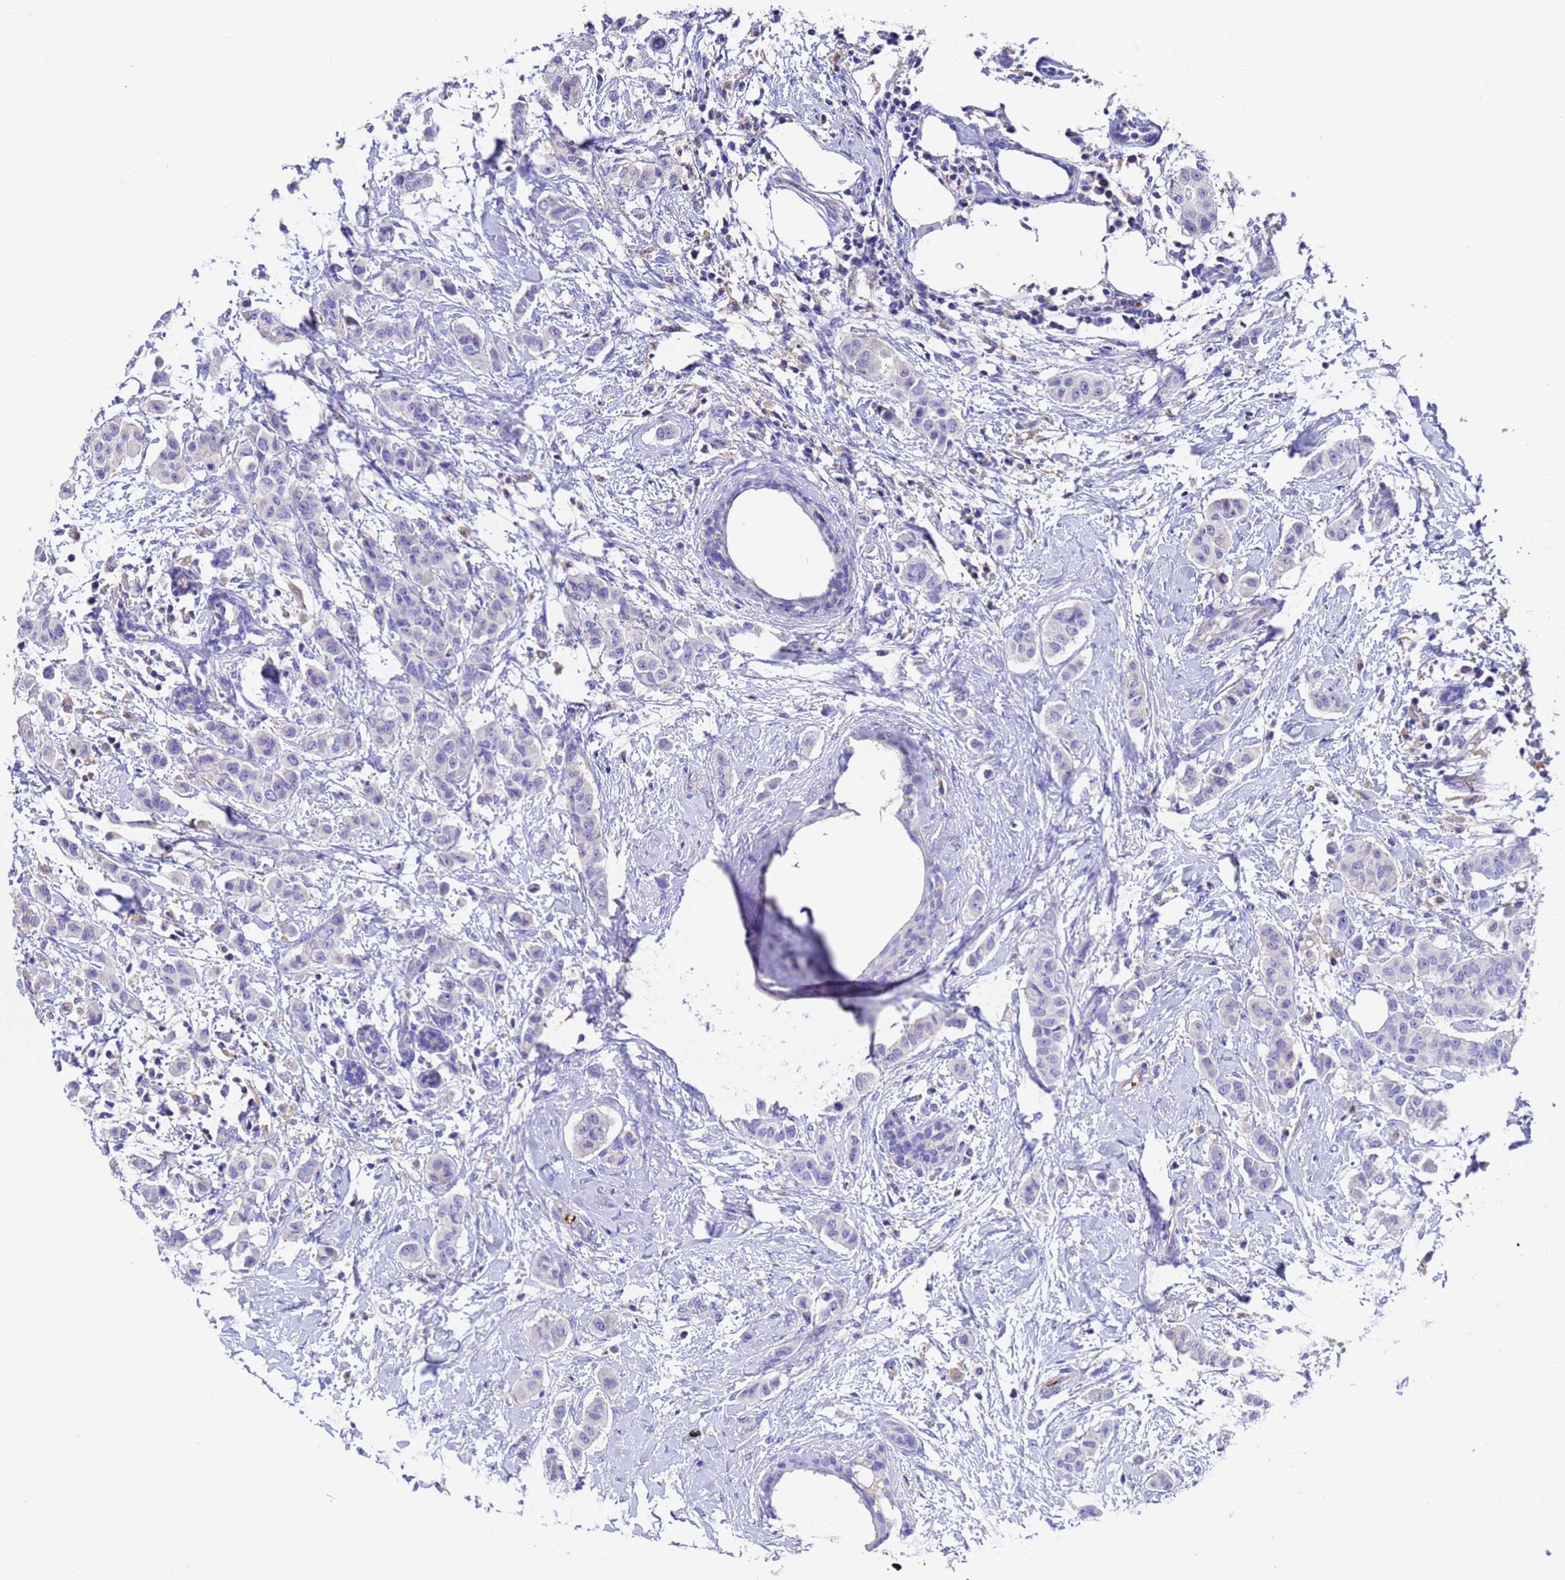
{"staining": {"intensity": "negative", "quantity": "none", "location": "none"}, "tissue": "breast cancer", "cell_type": "Tumor cells", "image_type": "cancer", "snomed": [{"axis": "morphology", "description": "Duct carcinoma"}, {"axis": "topography", "description": "Breast"}], "caption": "Immunohistochemical staining of human breast intraductal carcinoma exhibits no significant positivity in tumor cells.", "gene": "ELP6", "patient": {"sex": "female", "age": 40}}